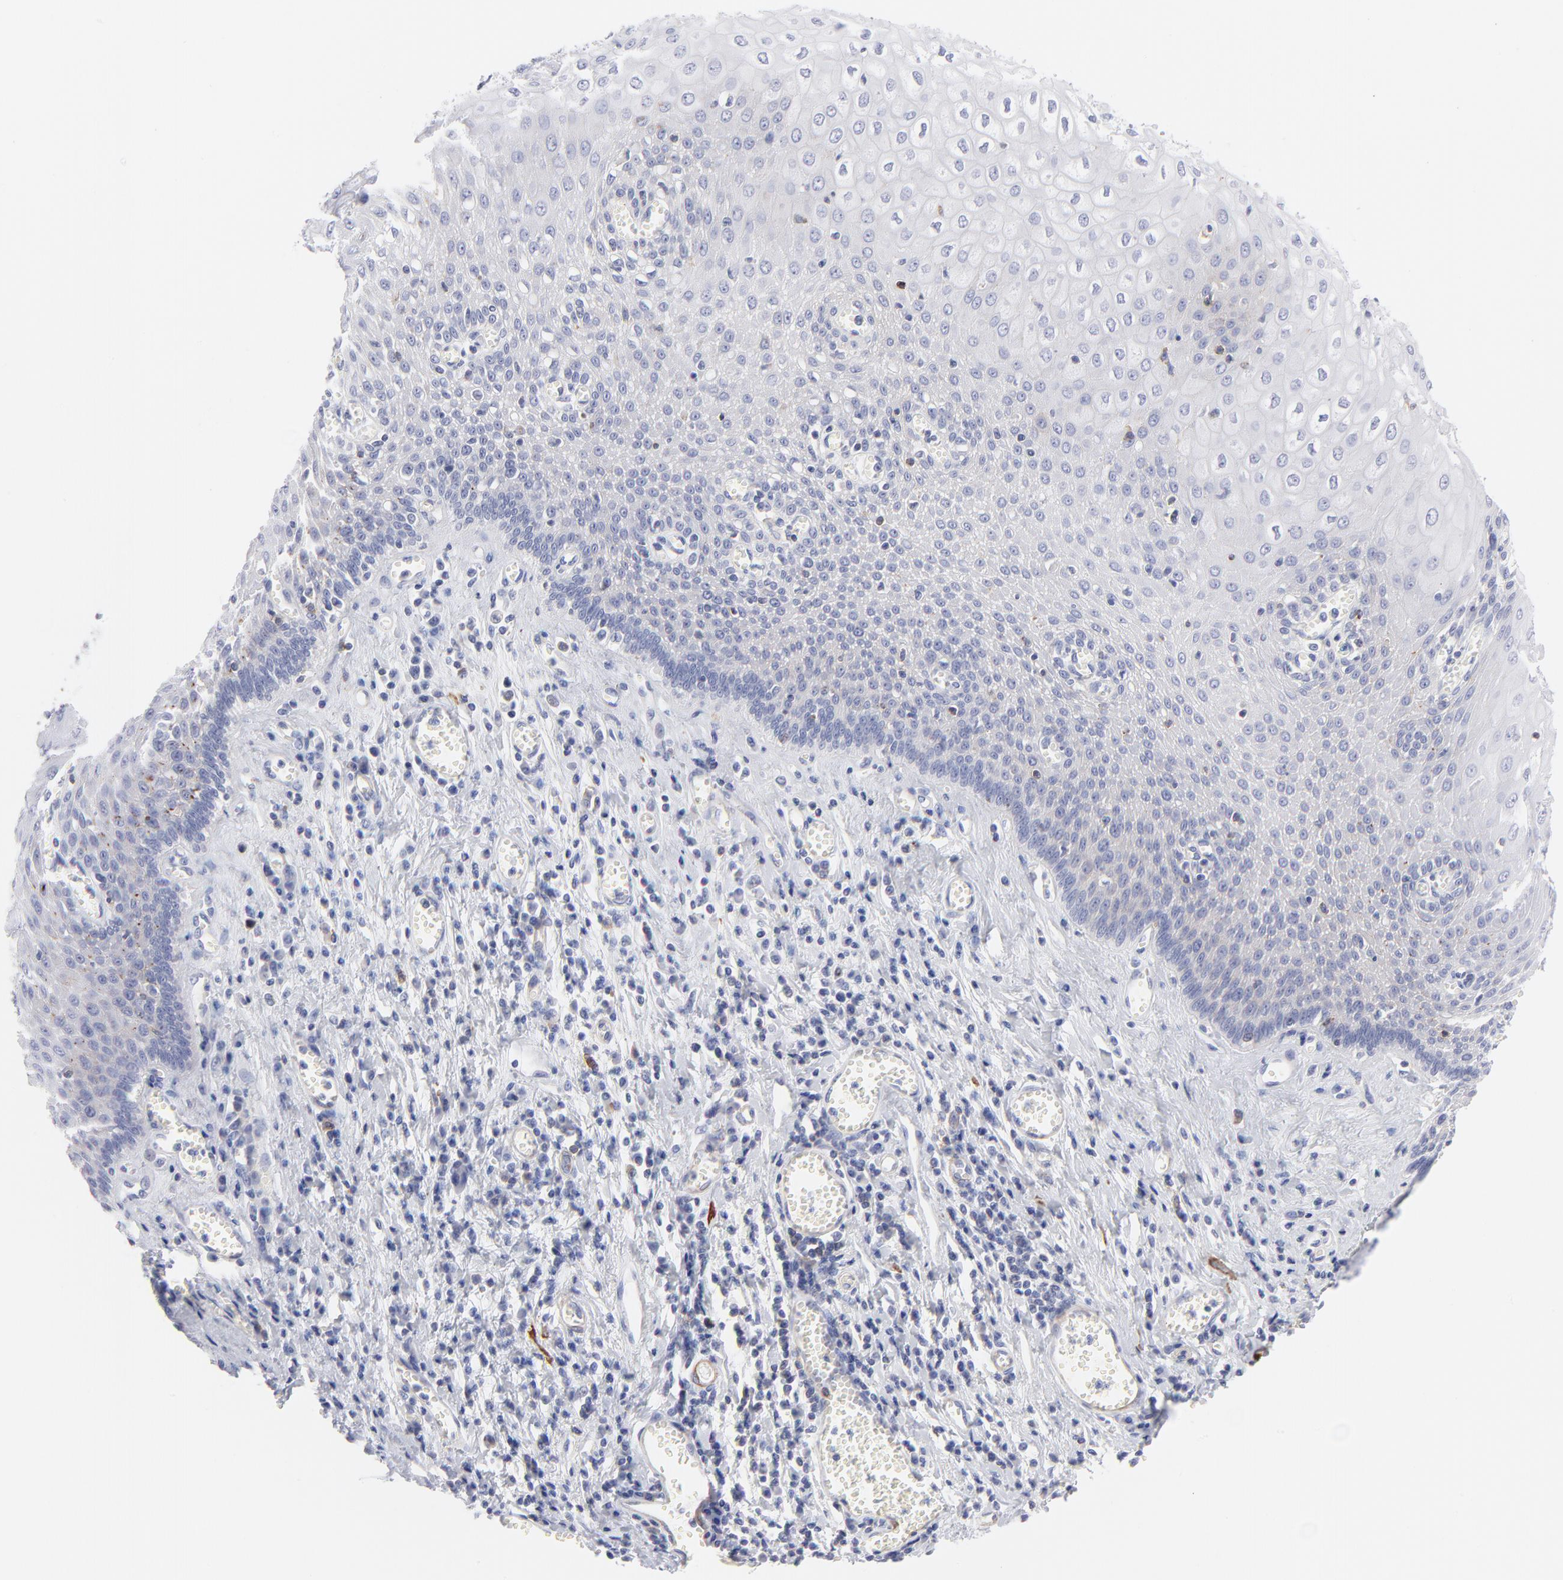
{"staining": {"intensity": "negative", "quantity": "none", "location": "none"}, "tissue": "esophagus", "cell_type": "Squamous epithelial cells", "image_type": "normal", "snomed": [{"axis": "morphology", "description": "Normal tissue, NOS"}, {"axis": "morphology", "description": "Squamous cell carcinoma, NOS"}, {"axis": "topography", "description": "Esophagus"}], "caption": "Immunohistochemical staining of benign esophagus exhibits no significant staining in squamous epithelial cells.", "gene": "ACTA2", "patient": {"sex": "male", "age": 65}}